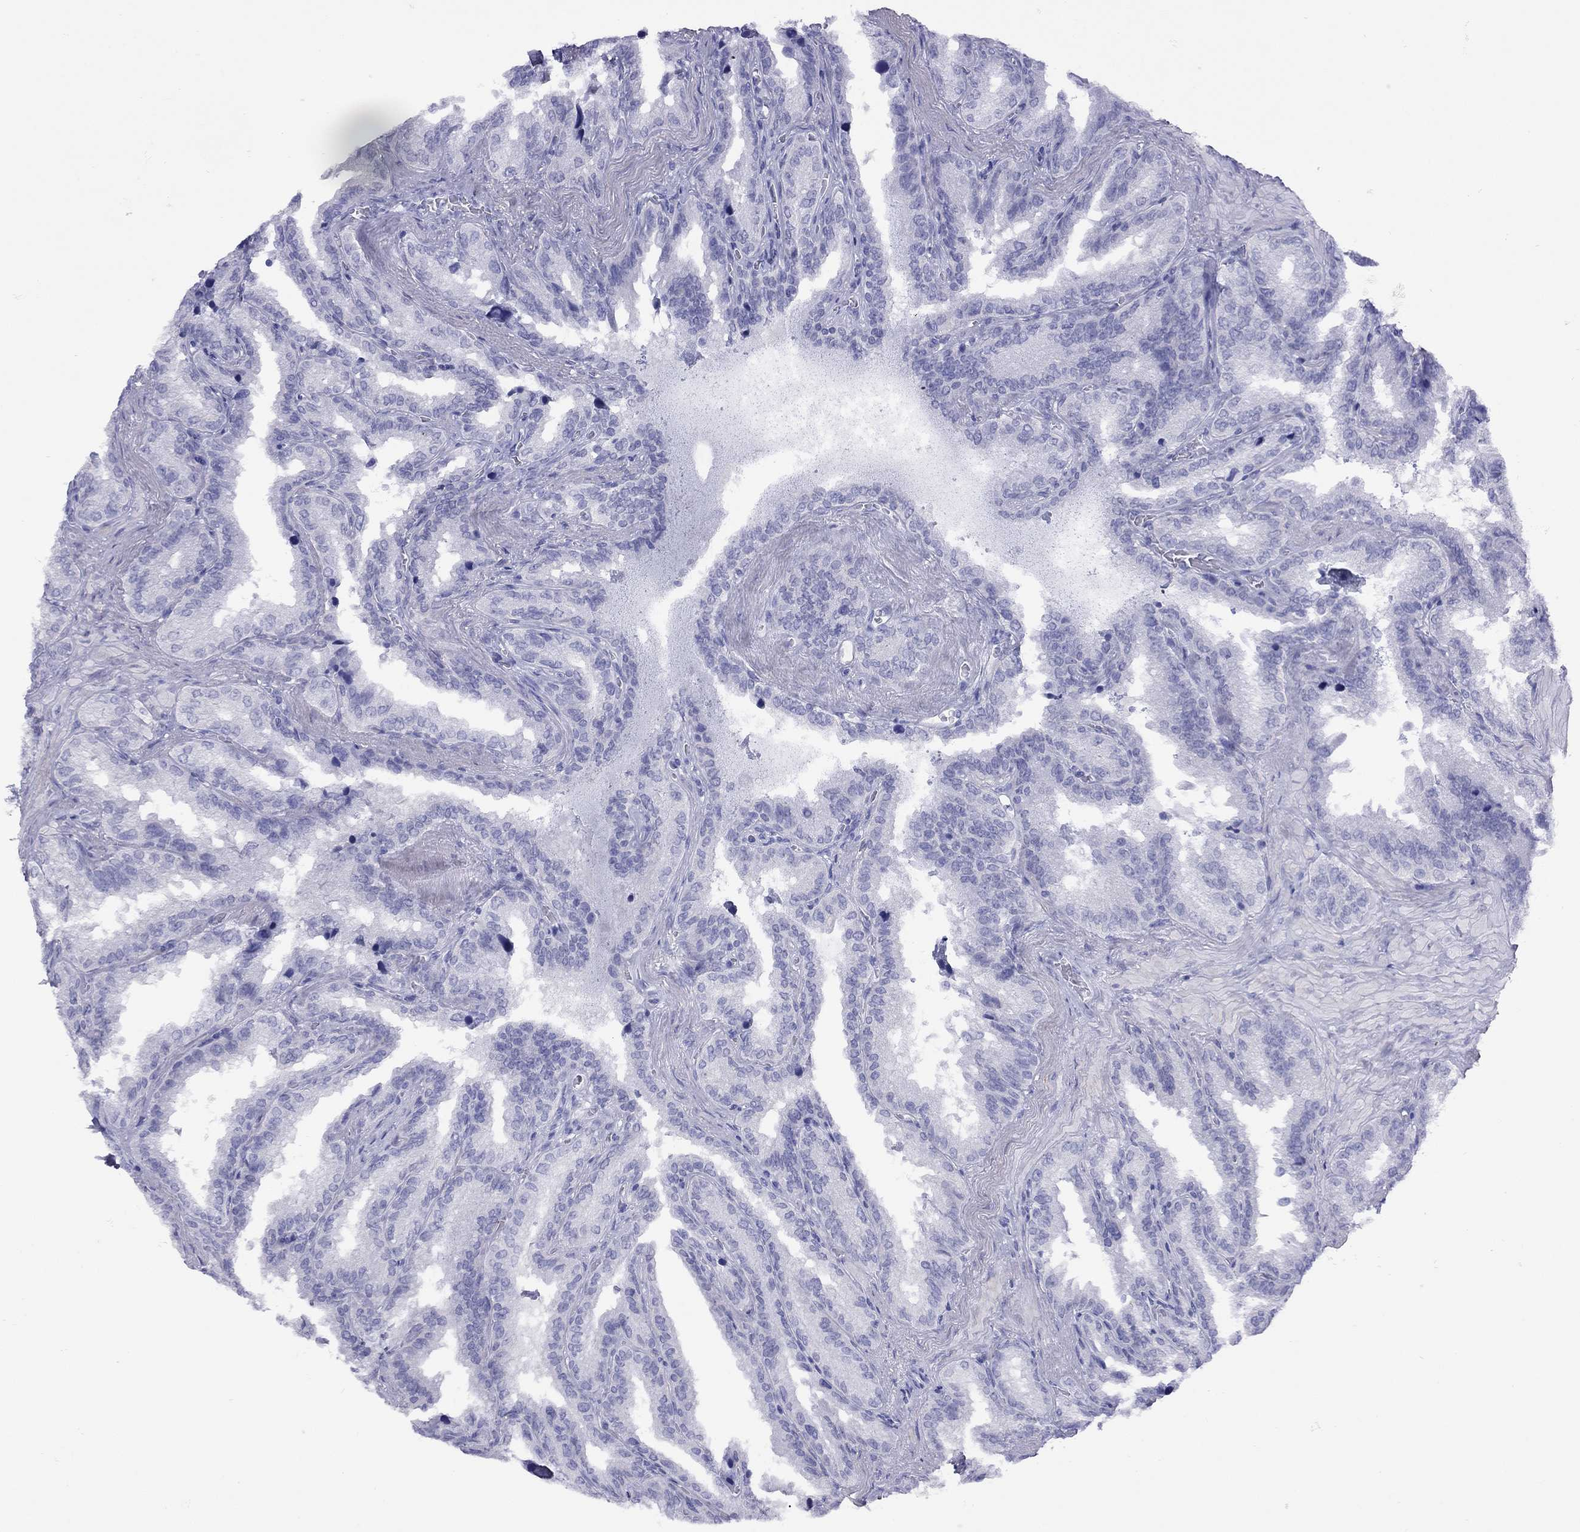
{"staining": {"intensity": "negative", "quantity": "none", "location": "none"}, "tissue": "seminal vesicle", "cell_type": "Glandular cells", "image_type": "normal", "snomed": [{"axis": "morphology", "description": "Normal tissue, NOS"}, {"axis": "topography", "description": "Seminal veicle"}], "caption": "The image reveals no significant expression in glandular cells of seminal vesicle. (Brightfield microscopy of DAB (3,3'-diaminobenzidine) immunohistochemistry at high magnification).", "gene": "GRIA2", "patient": {"sex": "male", "age": 37}}